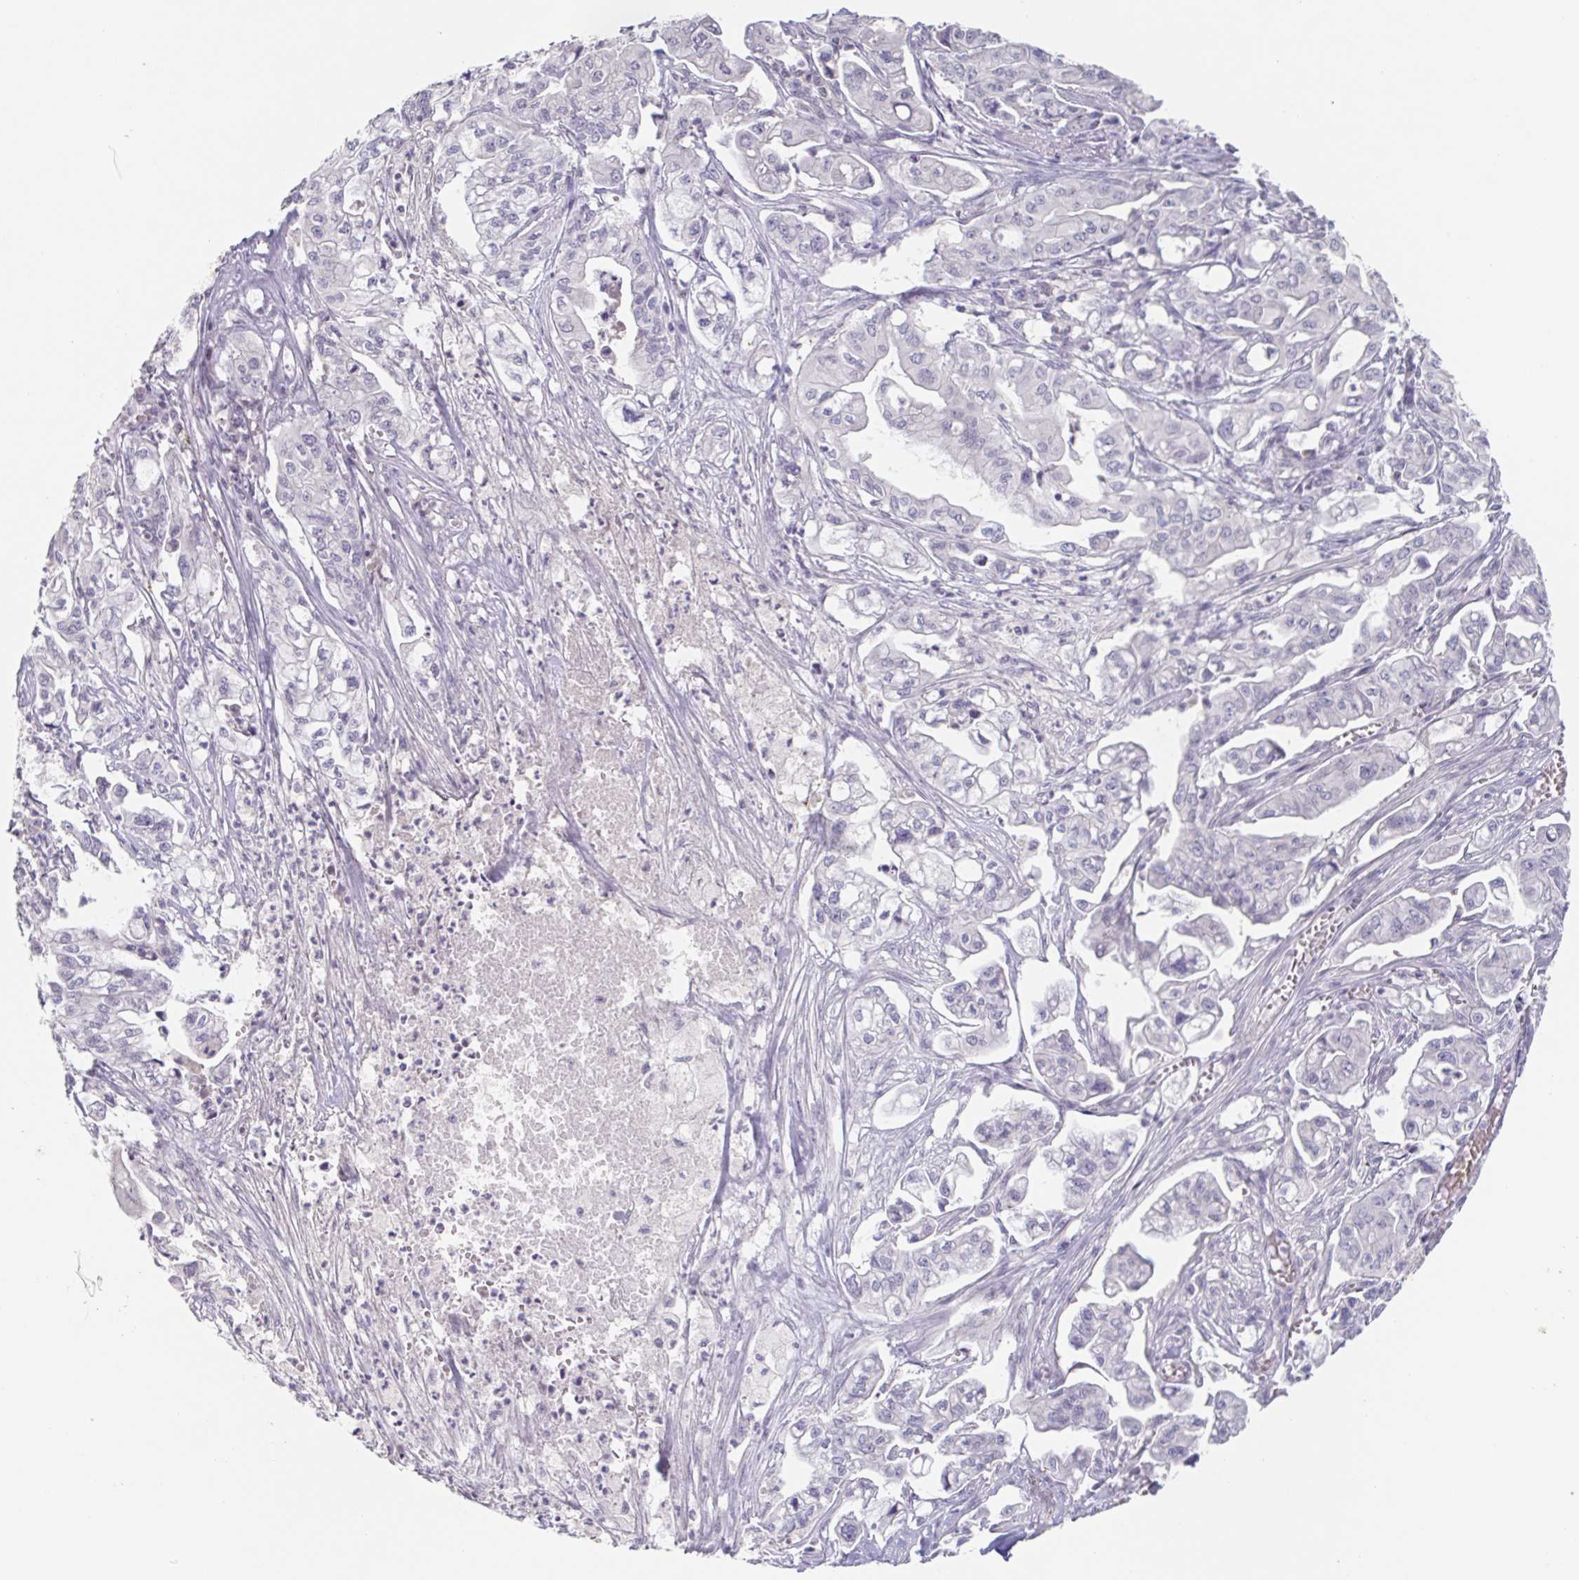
{"staining": {"intensity": "negative", "quantity": "none", "location": "none"}, "tissue": "pancreatic cancer", "cell_type": "Tumor cells", "image_type": "cancer", "snomed": [{"axis": "morphology", "description": "Adenocarcinoma, NOS"}, {"axis": "topography", "description": "Pancreas"}], "caption": "A histopathology image of human pancreatic adenocarcinoma is negative for staining in tumor cells. (Brightfield microscopy of DAB immunohistochemistry (IHC) at high magnification).", "gene": "INSL5", "patient": {"sex": "male", "age": 68}}